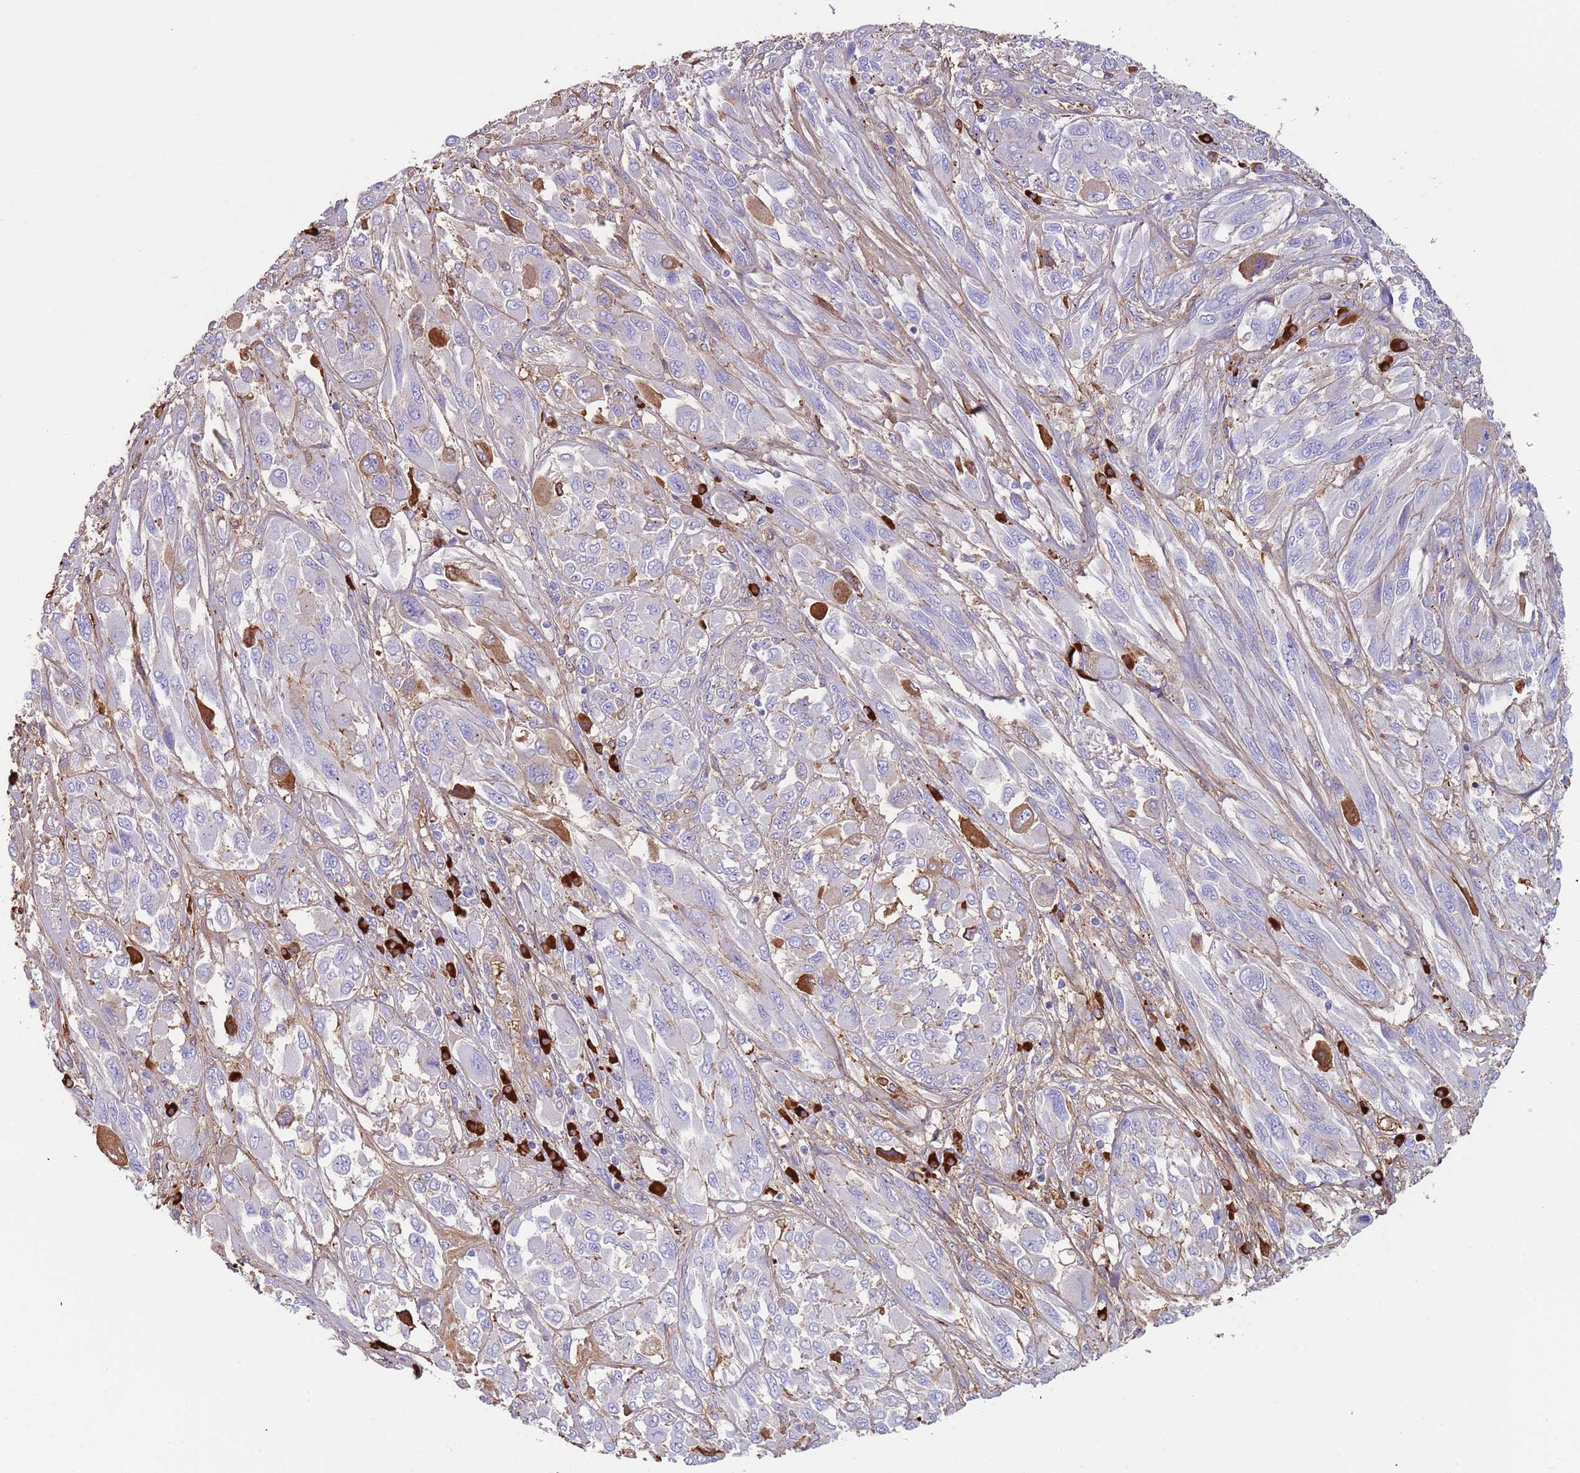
{"staining": {"intensity": "negative", "quantity": "none", "location": "none"}, "tissue": "melanoma", "cell_type": "Tumor cells", "image_type": "cancer", "snomed": [{"axis": "morphology", "description": "Malignant melanoma, NOS"}, {"axis": "topography", "description": "Skin"}], "caption": "DAB immunohistochemical staining of human malignant melanoma exhibits no significant expression in tumor cells.", "gene": "CYSLTR2", "patient": {"sex": "female", "age": 91}}